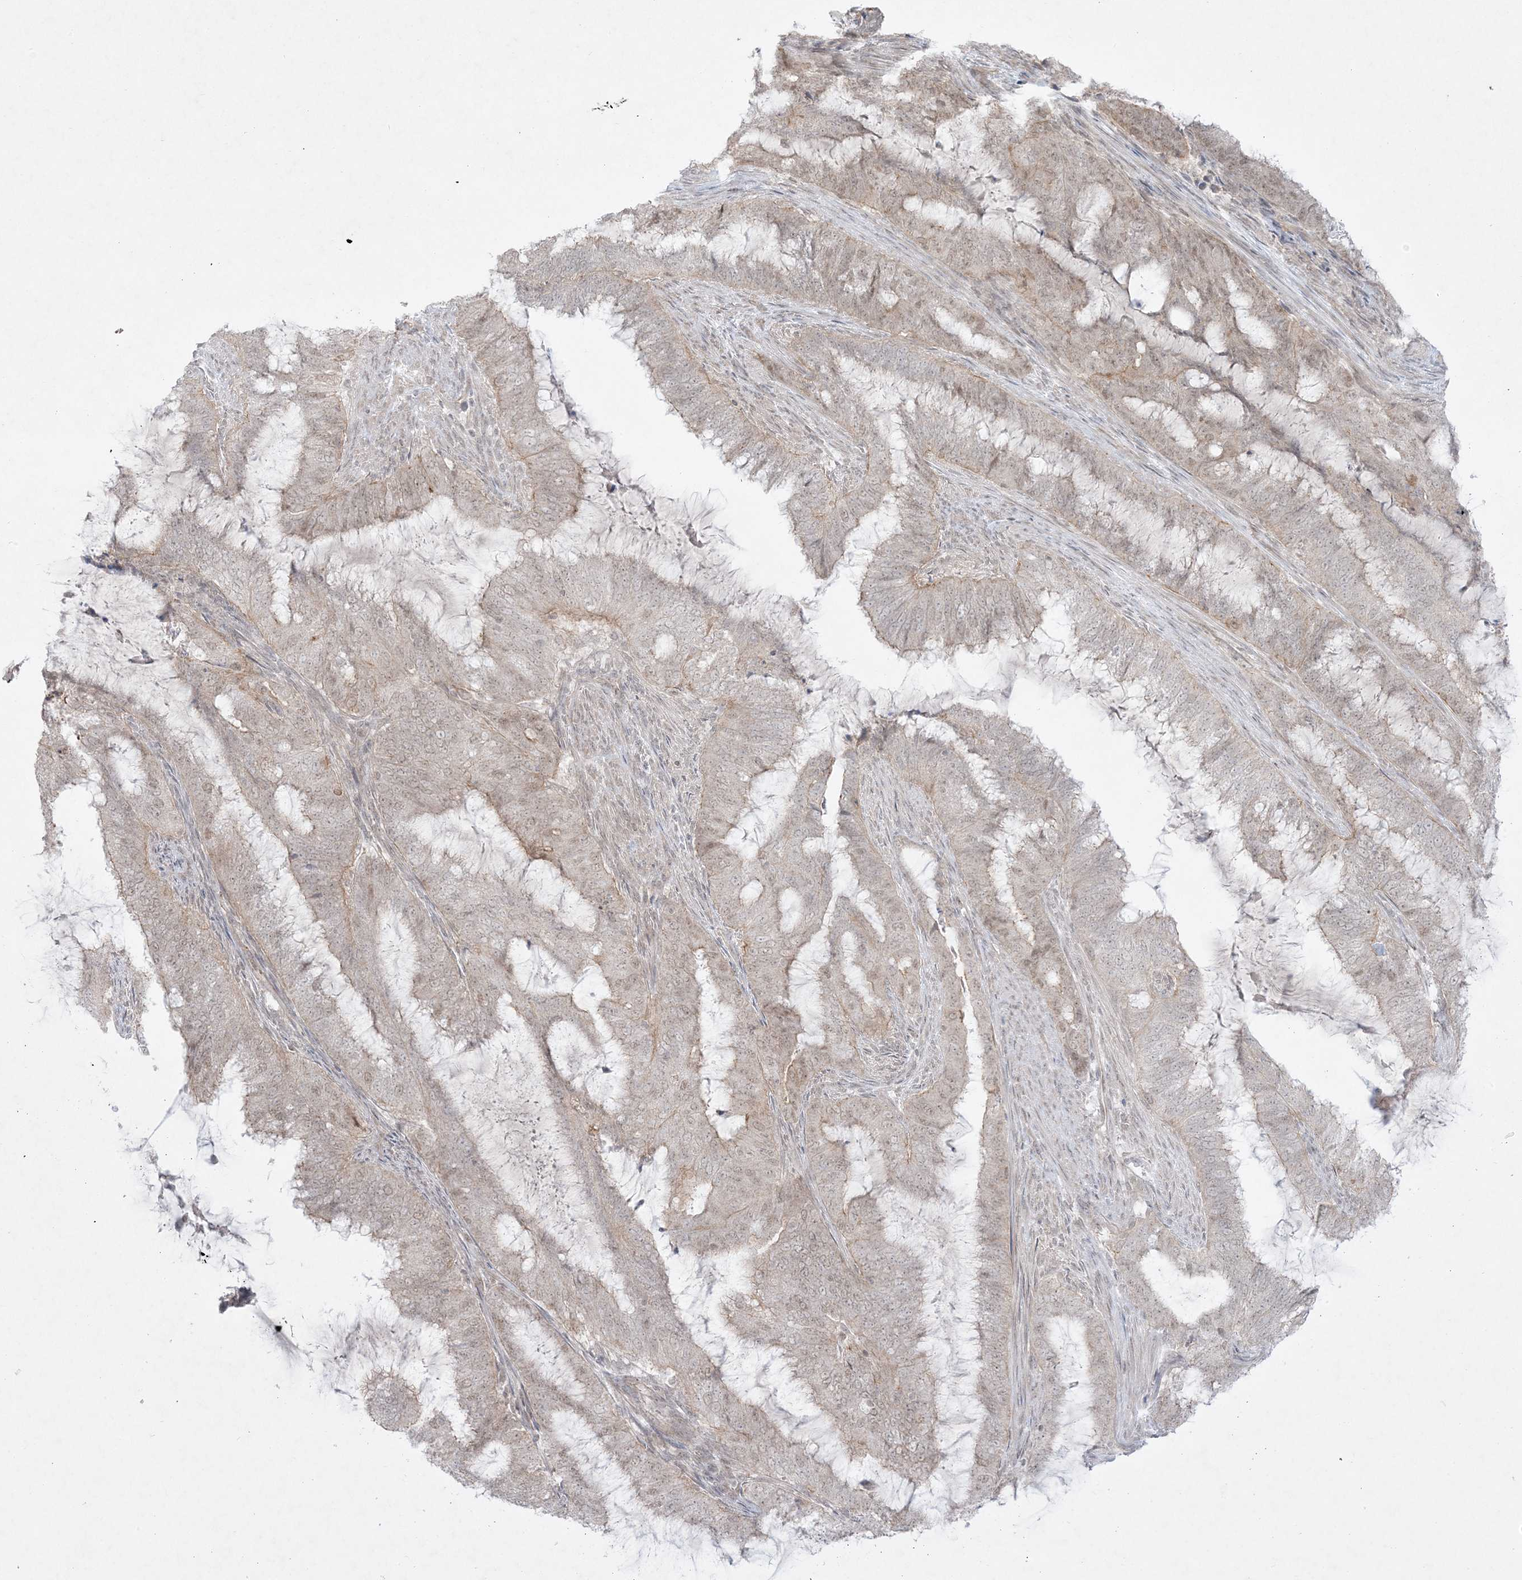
{"staining": {"intensity": "weak", "quantity": "25%-75%", "location": "cytoplasmic/membranous,nuclear"}, "tissue": "endometrial cancer", "cell_type": "Tumor cells", "image_type": "cancer", "snomed": [{"axis": "morphology", "description": "Adenocarcinoma, NOS"}, {"axis": "topography", "description": "Endometrium"}], "caption": "Endometrial cancer (adenocarcinoma) was stained to show a protein in brown. There is low levels of weak cytoplasmic/membranous and nuclear expression in approximately 25%-75% of tumor cells.", "gene": "PTK6", "patient": {"sex": "female", "age": 51}}